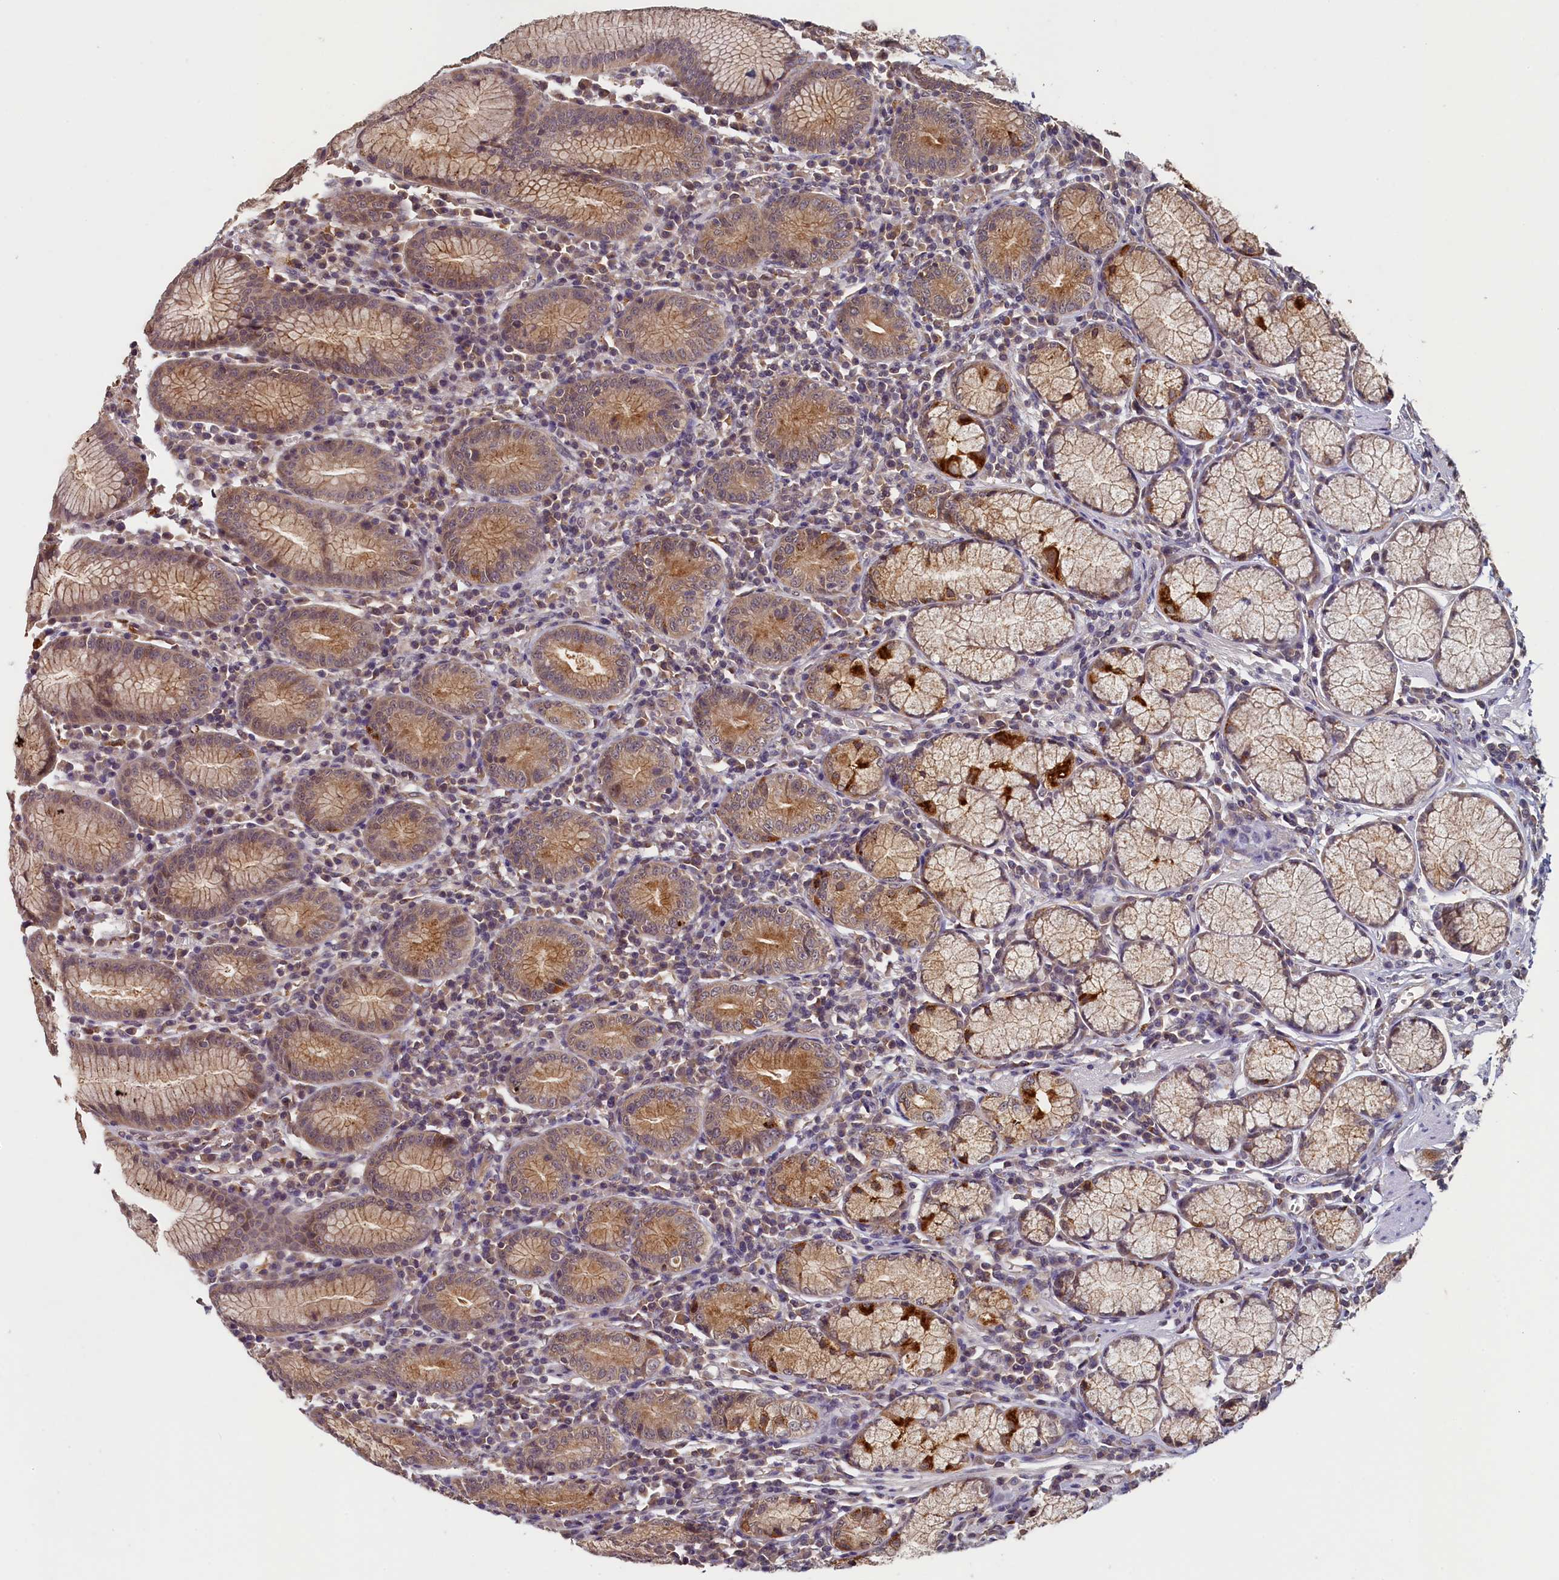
{"staining": {"intensity": "strong", "quantity": ">75%", "location": "cytoplasmic/membranous"}, "tissue": "stomach", "cell_type": "Glandular cells", "image_type": "normal", "snomed": [{"axis": "morphology", "description": "Normal tissue, NOS"}, {"axis": "topography", "description": "Stomach"}], "caption": "A high amount of strong cytoplasmic/membranous staining is present in approximately >75% of glandular cells in unremarkable stomach.", "gene": "NUBP2", "patient": {"sex": "male", "age": 55}}